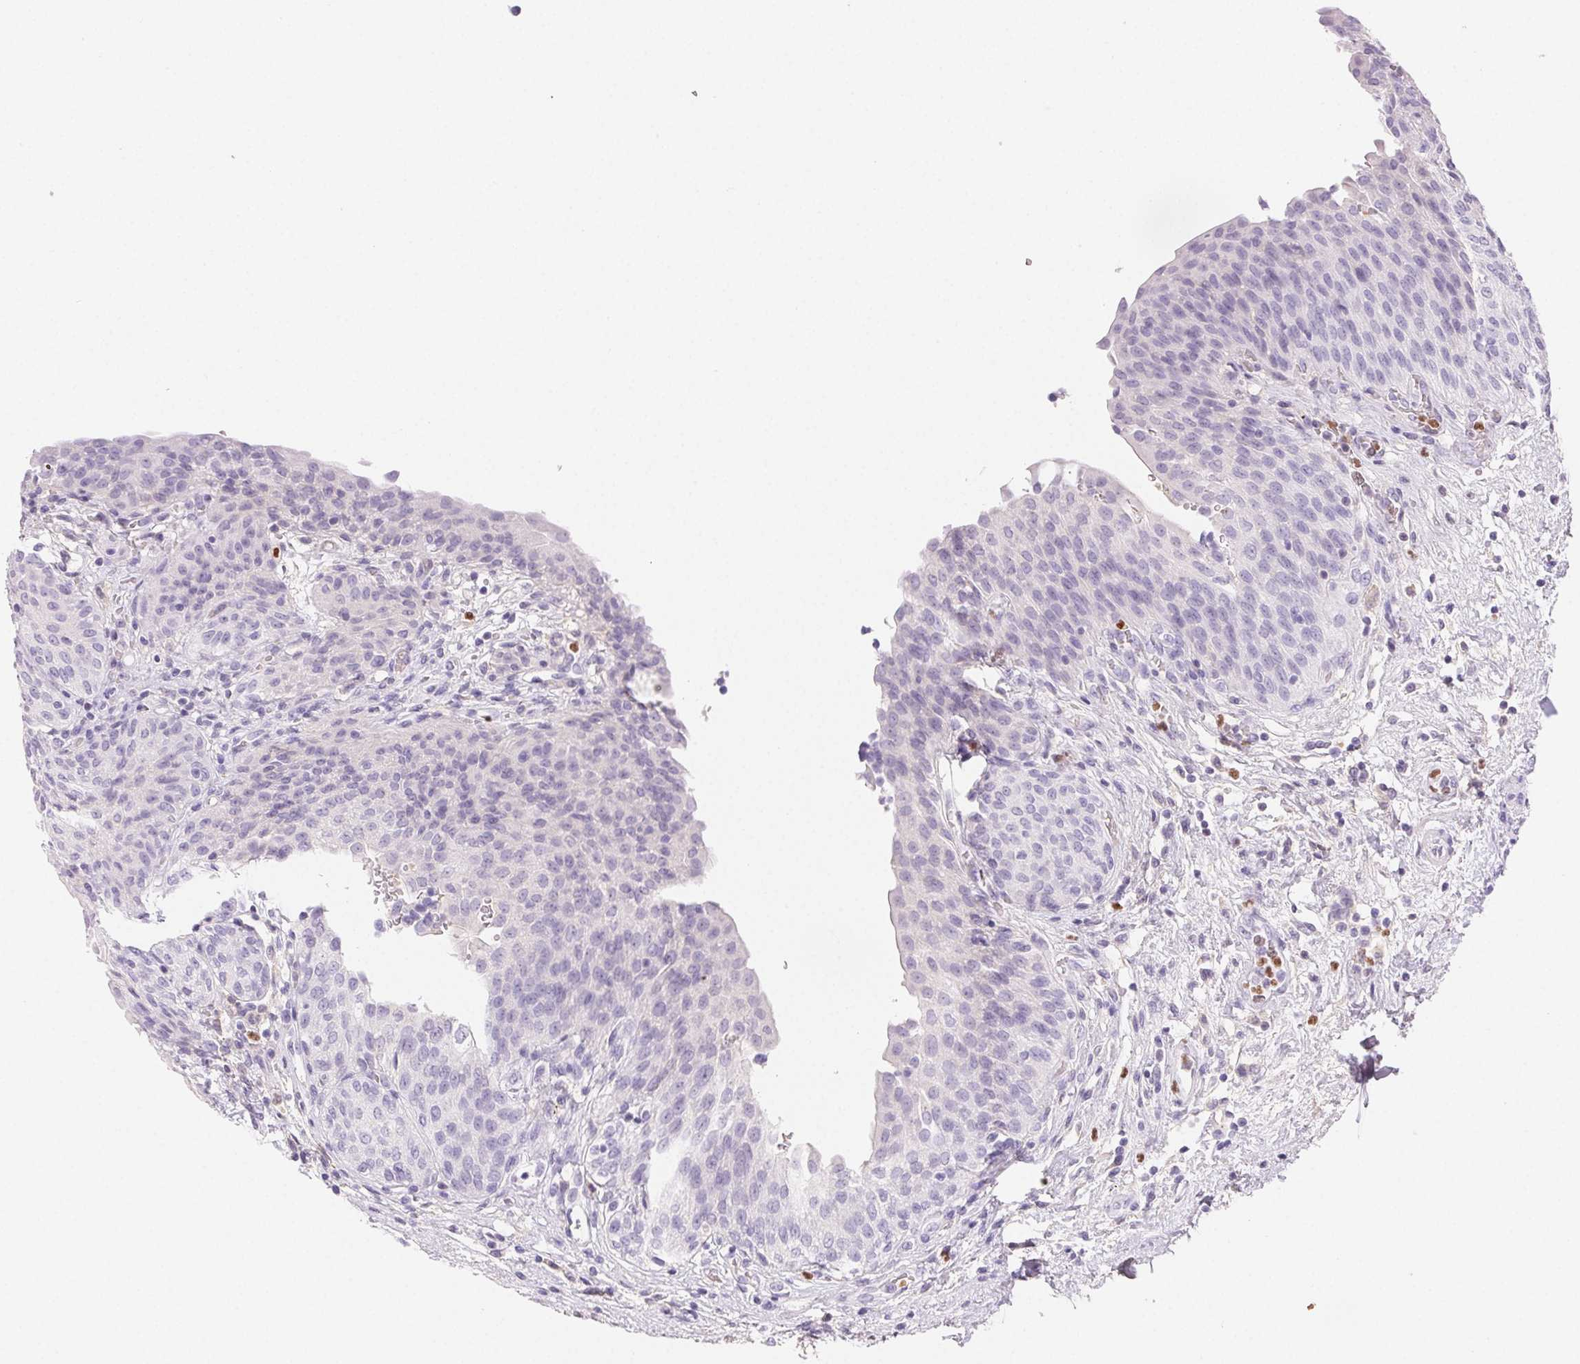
{"staining": {"intensity": "negative", "quantity": "none", "location": "none"}, "tissue": "urinary bladder", "cell_type": "Urothelial cells", "image_type": "normal", "snomed": [{"axis": "morphology", "description": "Normal tissue, NOS"}, {"axis": "topography", "description": "Urinary bladder"}], "caption": "The immunohistochemistry histopathology image has no significant staining in urothelial cells of urinary bladder.", "gene": "PADI4", "patient": {"sex": "male", "age": 68}}